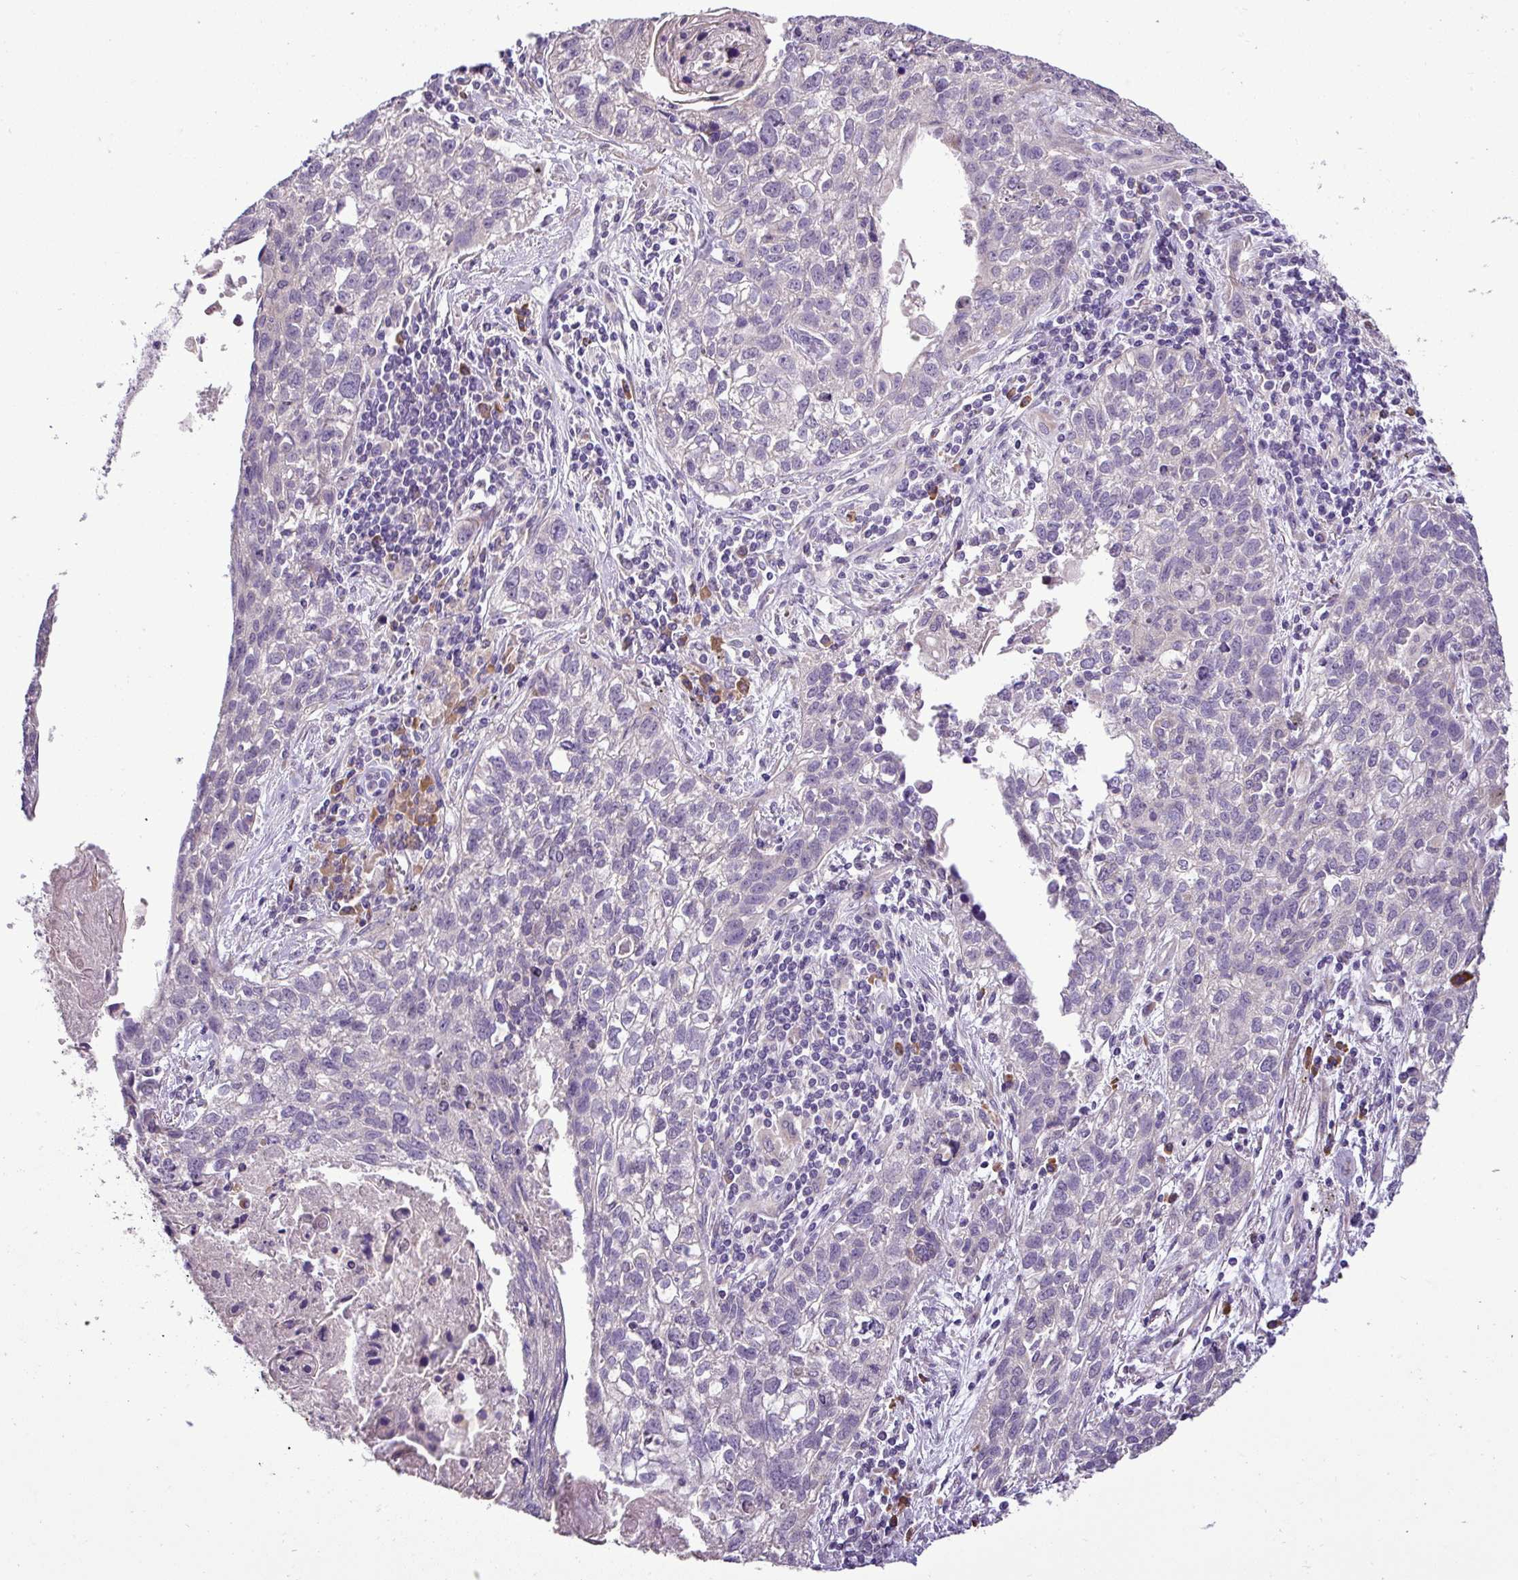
{"staining": {"intensity": "negative", "quantity": "none", "location": "none"}, "tissue": "lung cancer", "cell_type": "Tumor cells", "image_type": "cancer", "snomed": [{"axis": "morphology", "description": "Squamous cell carcinoma, NOS"}, {"axis": "topography", "description": "Lung"}], "caption": "Image shows no significant protein positivity in tumor cells of squamous cell carcinoma (lung). The staining is performed using DAB brown chromogen with nuclei counter-stained in using hematoxylin.", "gene": "MOCS3", "patient": {"sex": "male", "age": 74}}